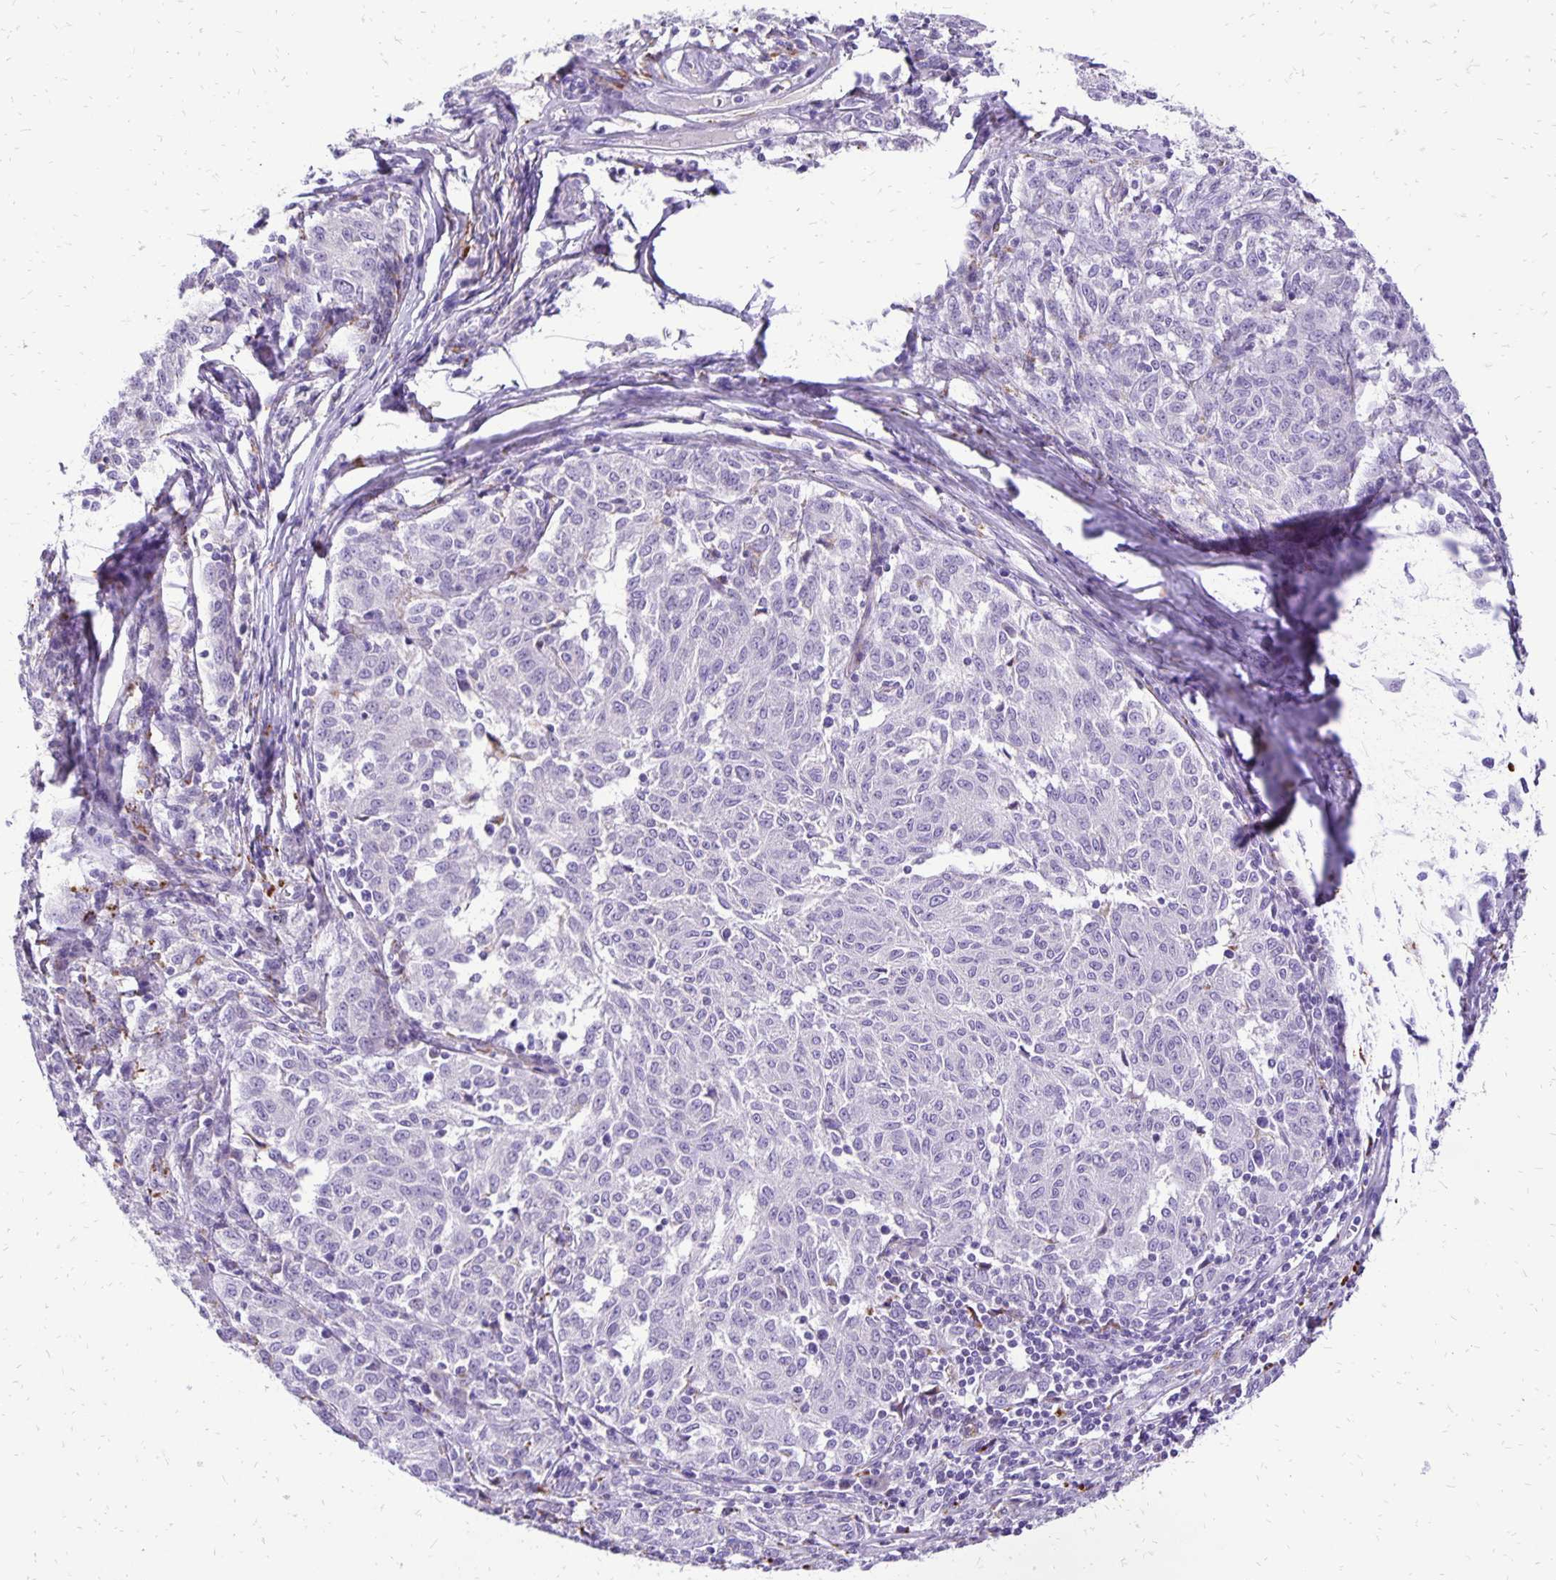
{"staining": {"intensity": "negative", "quantity": "none", "location": "none"}, "tissue": "melanoma", "cell_type": "Tumor cells", "image_type": "cancer", "snomed": [{"axis": "morphology", "description": "Malignant melanoma, NOS"}, {"axis": "topography", "description": "Skin"}], "caption": "Melanoma stained for a protein using immunohistochemistry (IHC) reveals no positivity tumor cells.", "gene": "EIF5A", "patient": {"sex": "female", "age": 72}}